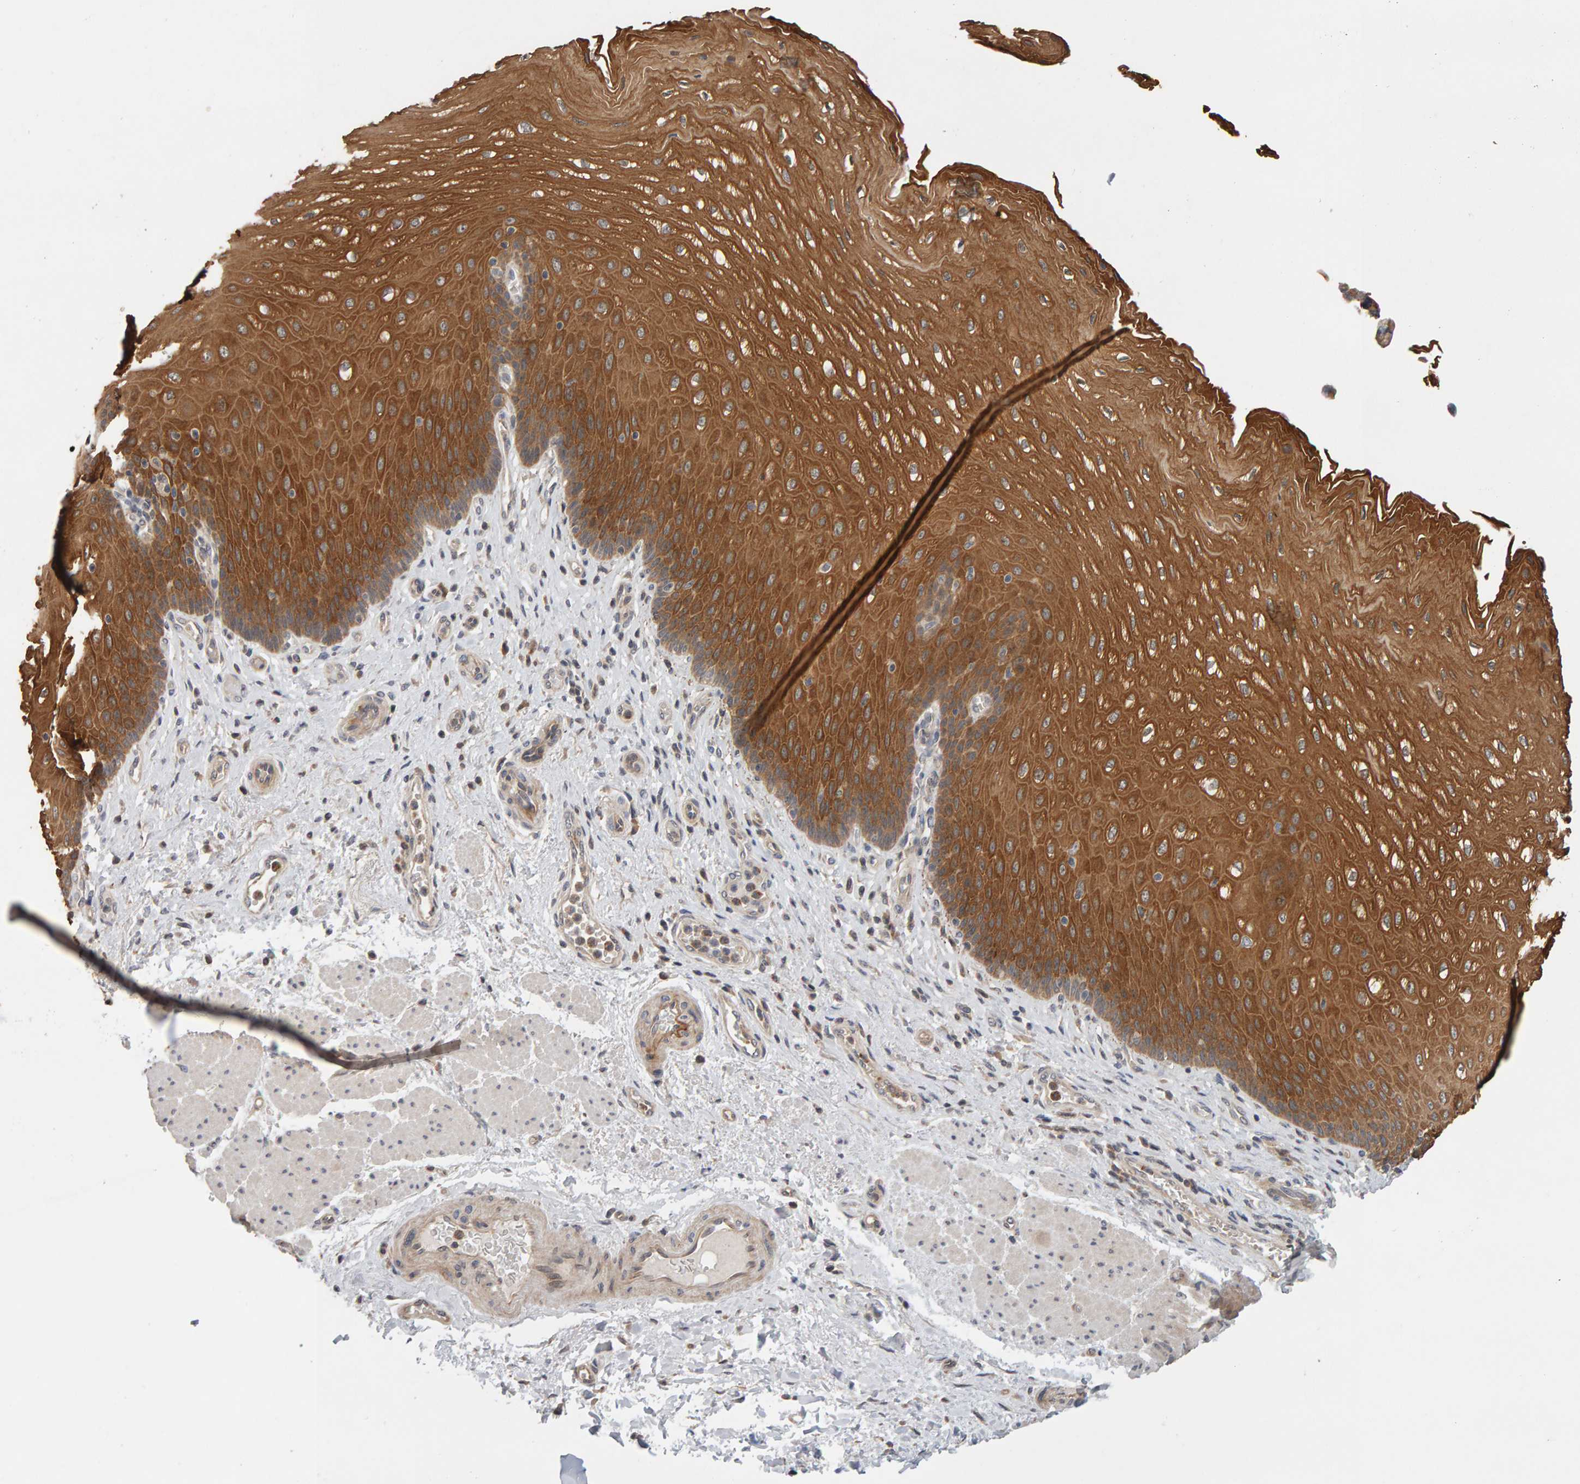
{"staining": {"intensity": "moderate", "quantity": ">75%", "location": "cytoplasmic/membranous"}, "tissue": "esophagus", "cell_type": "Squamous epithelial cells", "image_type": "normal", "snomed": [{"axis": "morphology", "description": "Normal tissue, NOS"}, {"axis": "topography", "description": "Esophagus"}], "caption": "Immunohistochemical staining of normal human esophagus exhibits moderate cytoplasmic/membranous protein staining in approximately >75% of squamous epithelial cells. The staining is performed using DAB (3,3'-diaminobenzidine) brown chromogen to label protein expression. The nuclei are counter-stained blue using hematoxylin.", "gene": "DNAJC7", "patient": {"sex": "male", "age": 54}}